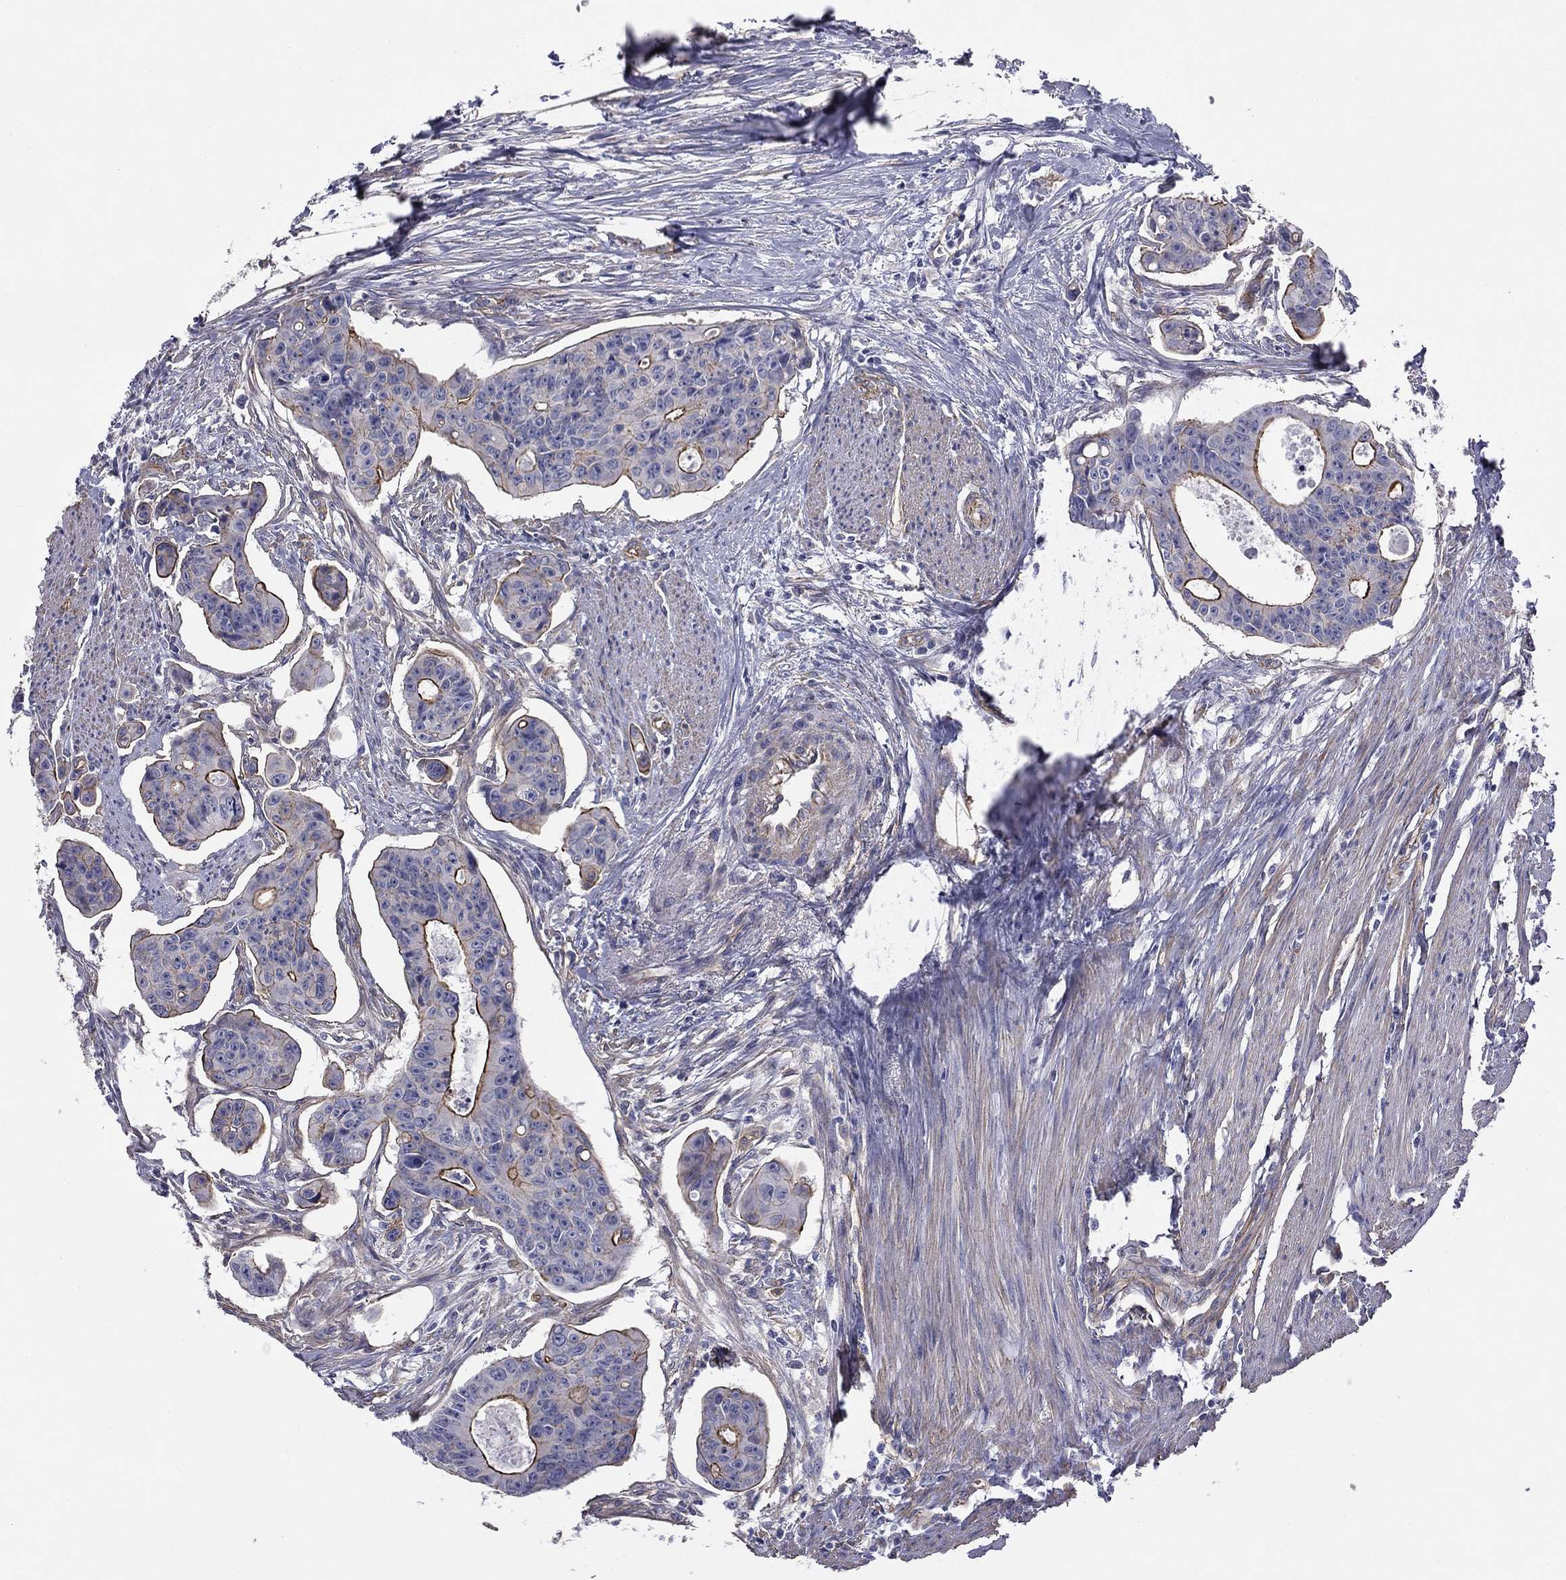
{"staining": {"intensity": "strong", "quantity": "<25%", "location": "cytoplasmic/membranous"}, "tissue": "colorectal cancer", "cell_type": "Tumor cells", "image_type": "cancer", "snomed": [{"axis": "morphology", "description": "Adenocarcinoma, NOS"}, {"axis": "topography", "description": "Colon"}], "caption": "A high-resolution micrograph shows immunohistochemistry staining of adenocarcinoma (colorectal), which demonstrates strong cytoplasmic/membranous staining in about <25% of tumor cells.", "gene": "TCHH", "patient": {"sex": "male", "age": 70}}